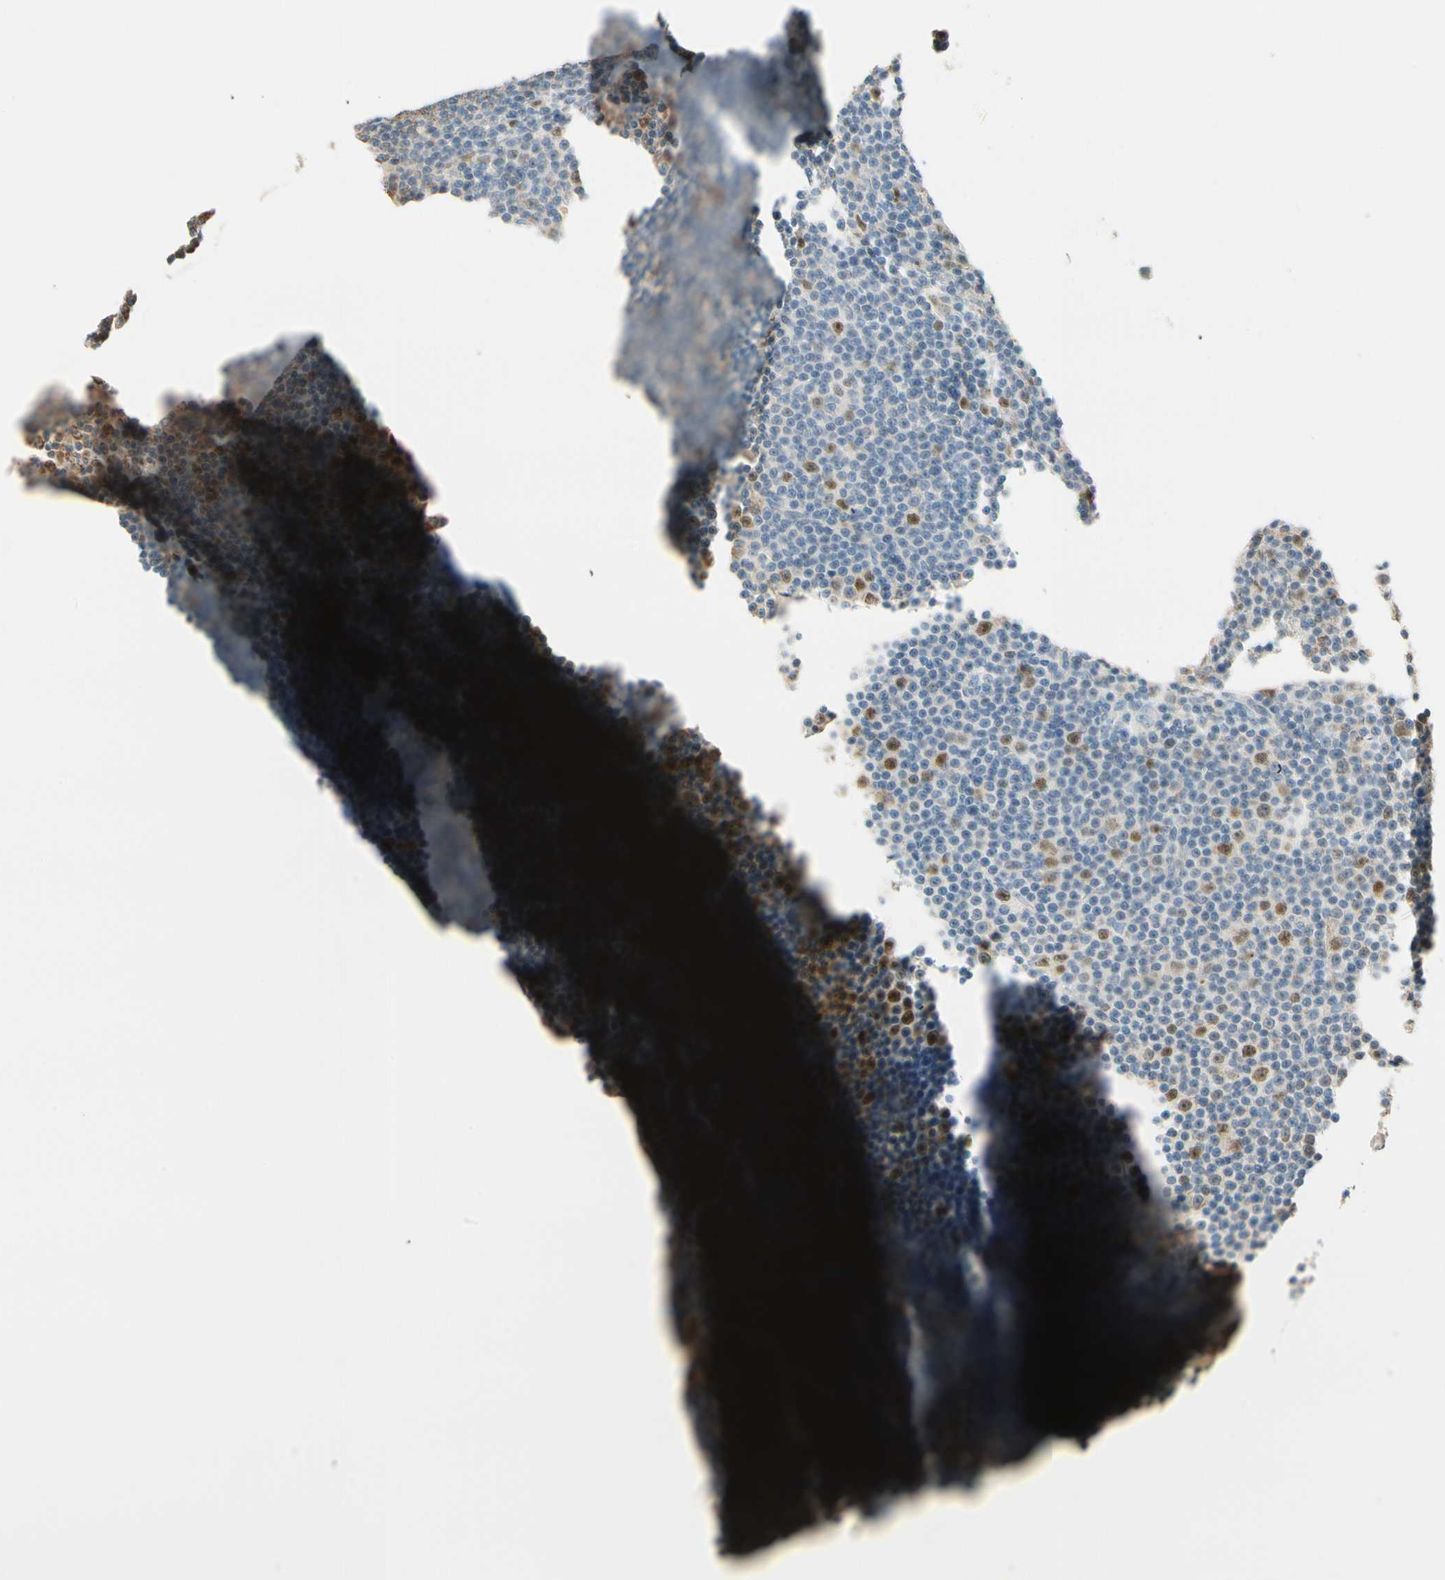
{"staining": {"intensity": "strong", "quantity": "25%-75%", "location": "nuclear"}, "tissue": "lymphoma", "cell_type": "Tumor cells", "image_type": "cancer", "snomed": [{"axis": "morphology", "description": "Malignant lymphoma, non-Hodgkin's type, Low grade"}, {"axis": "topography", "description": "Lymph node"}], "caption": "Protein analysis of lymphoma tissue exhibits strong nuclear positivity in approximately 25%-75% of tumor cells. The staining was performed using DAB (3,3'-diaminobenzidine), with brown indicating positive protein expression. Nuclei are stained blue with hematoxylin.", "gene": "RAD18", "patient": {"sex": "female", "age": 67}}